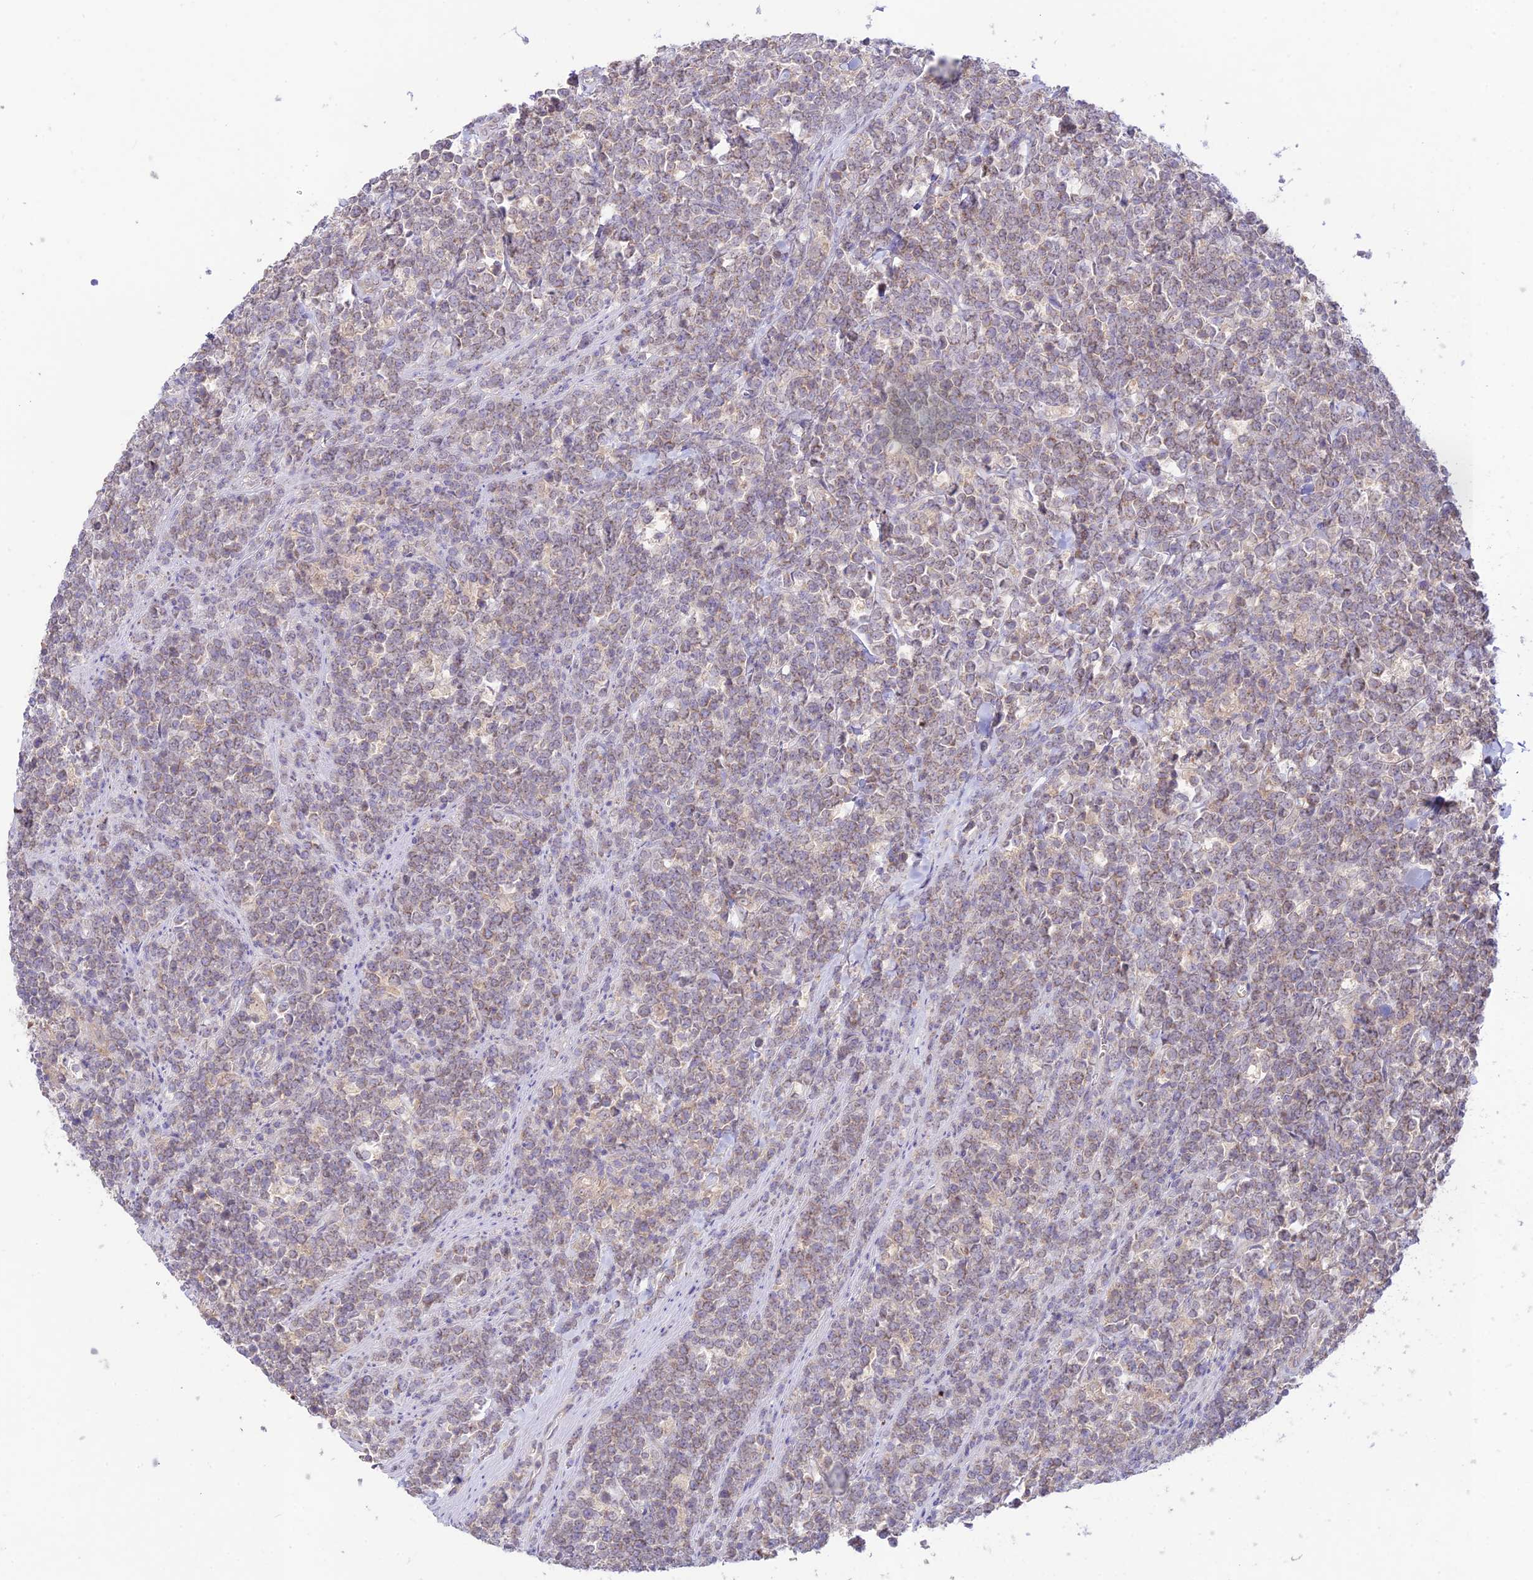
{"staining": {"intensity": "weak", "quantity": "<25%", "location": "cytoplasmic/membranous"}, "tissue": "lymphoma", "cell_type": "Tumor cells", "image_type": "cancer", "snomed": [{"axis": "morphology", "description": "Malignant lymphoma, non-Hodgkin's type, High grade"}, {"axis": "topography", "description": "Small intestine"}], "caption": "DAB immunohistochemical staining of human lymphoma exhibits no significant staining in tumor cells.", "gene": "TMEM259", "patient": {"sex": "male", "age": 8}}